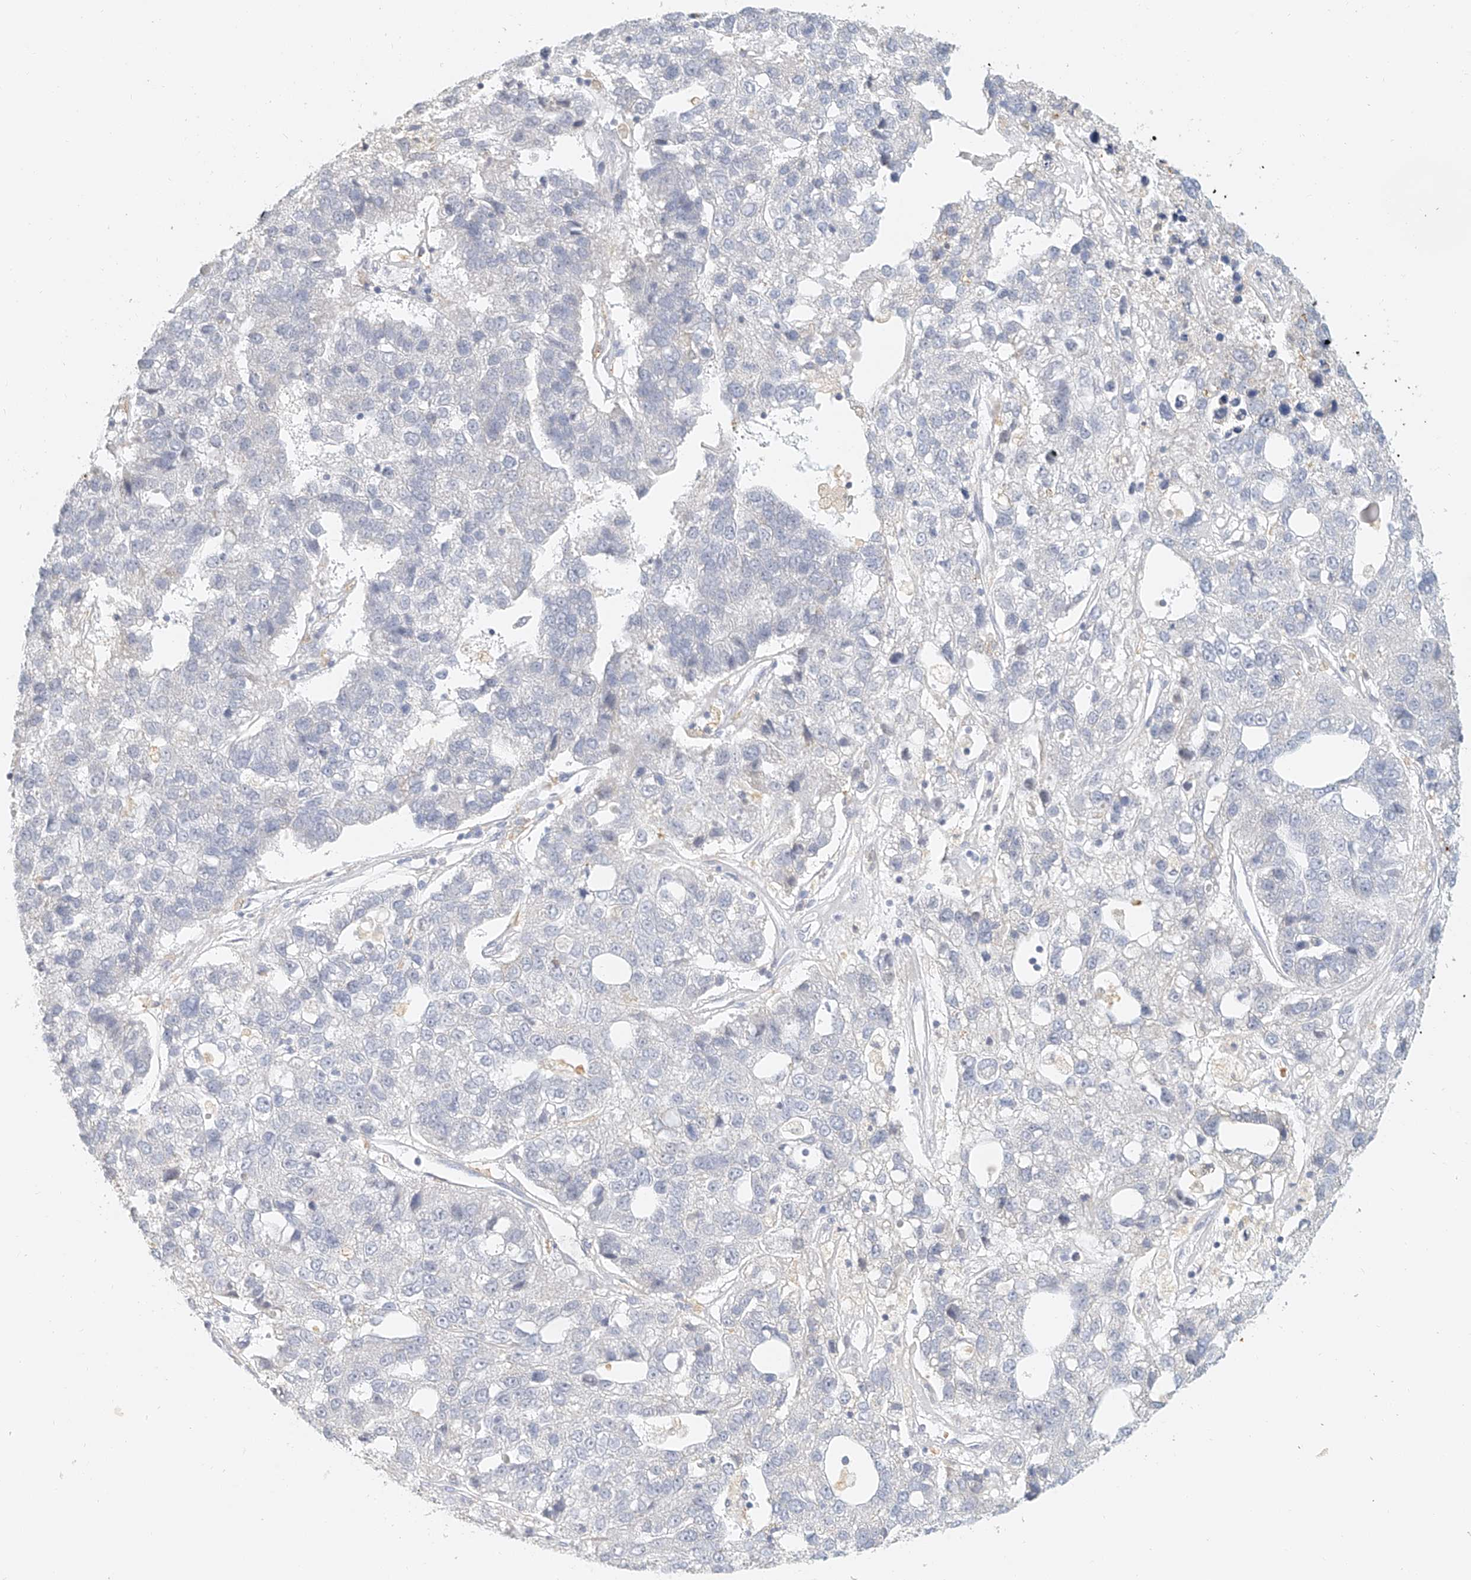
{"staining": {"intensity": "negative", "quantity": "none", "location": "none"}, "tissue": "pancreatic cancer", "cell_type": "Tumor cells", "image_type": "cancer", "snomed": [{"axis": "morphology", "description": "Adenocarcinoma, NOS"}, {"axis": "topography", "description": "Pancreas"}], "caption": "The micrograph exhibits no significant staining in tumor cells of pancreatic cancer (adenocarcinoma).", "gene": "CXorf58", "patient": {"sex": "female", "age": 61}}